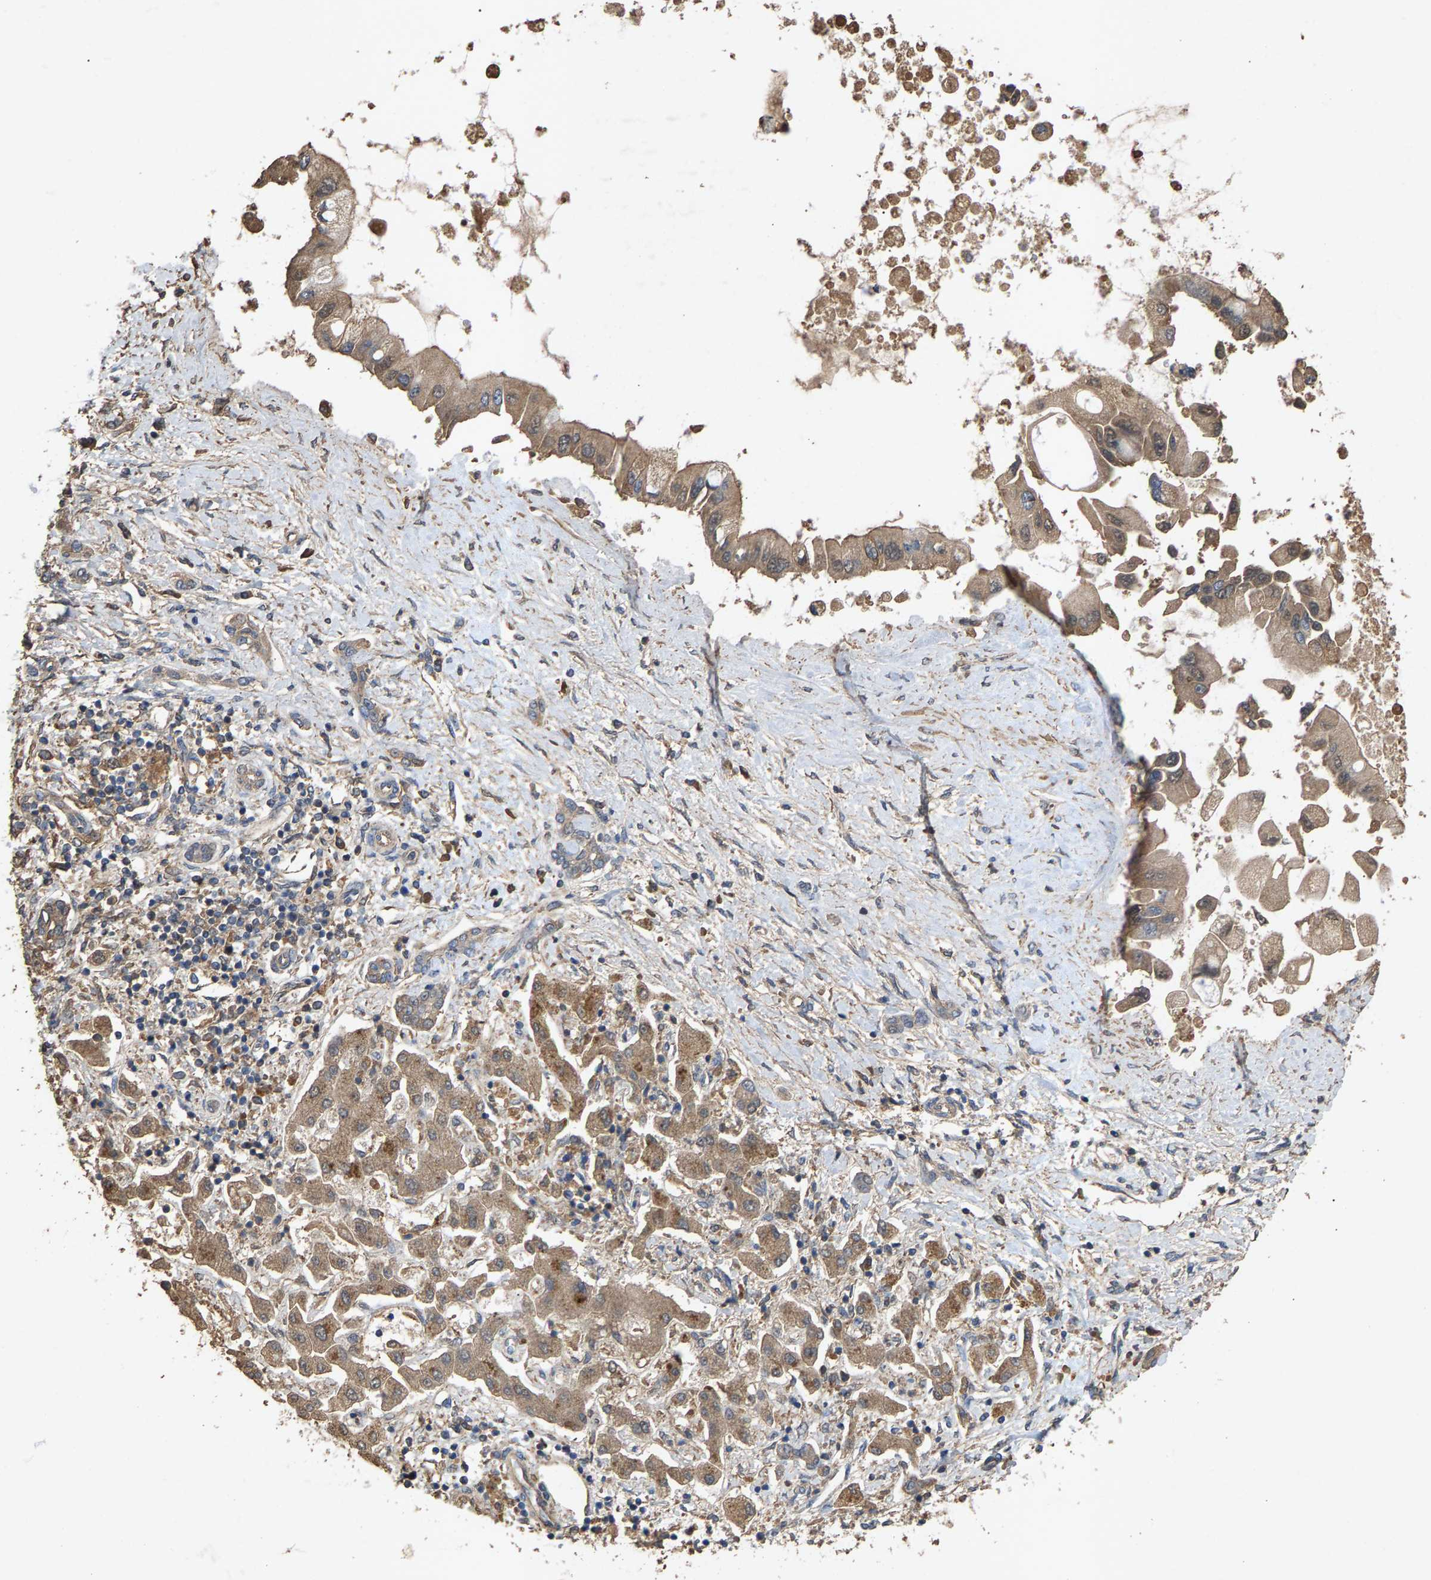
{"staining": {"intensity": "weak", "quantity": "25%-75%", "location": "cytoplasmic/membranous"}, "tissue": "liver cancer", "cell_type": "Tumor cells", "image_type": "cancer", "snomed": [{"axis": "morphology", "description": "Cholangiocarcinoma"}, {"axis": "topography", "description": "Liver"}], "caption": "Human liver cancer stained for a protein (brown) demonstrates weak cytoplasmic/membranous positive expression in about 25%-75% of tumor cells.", "gene": "HTRA3", "patient": {"sex": "male", "age": 50}}